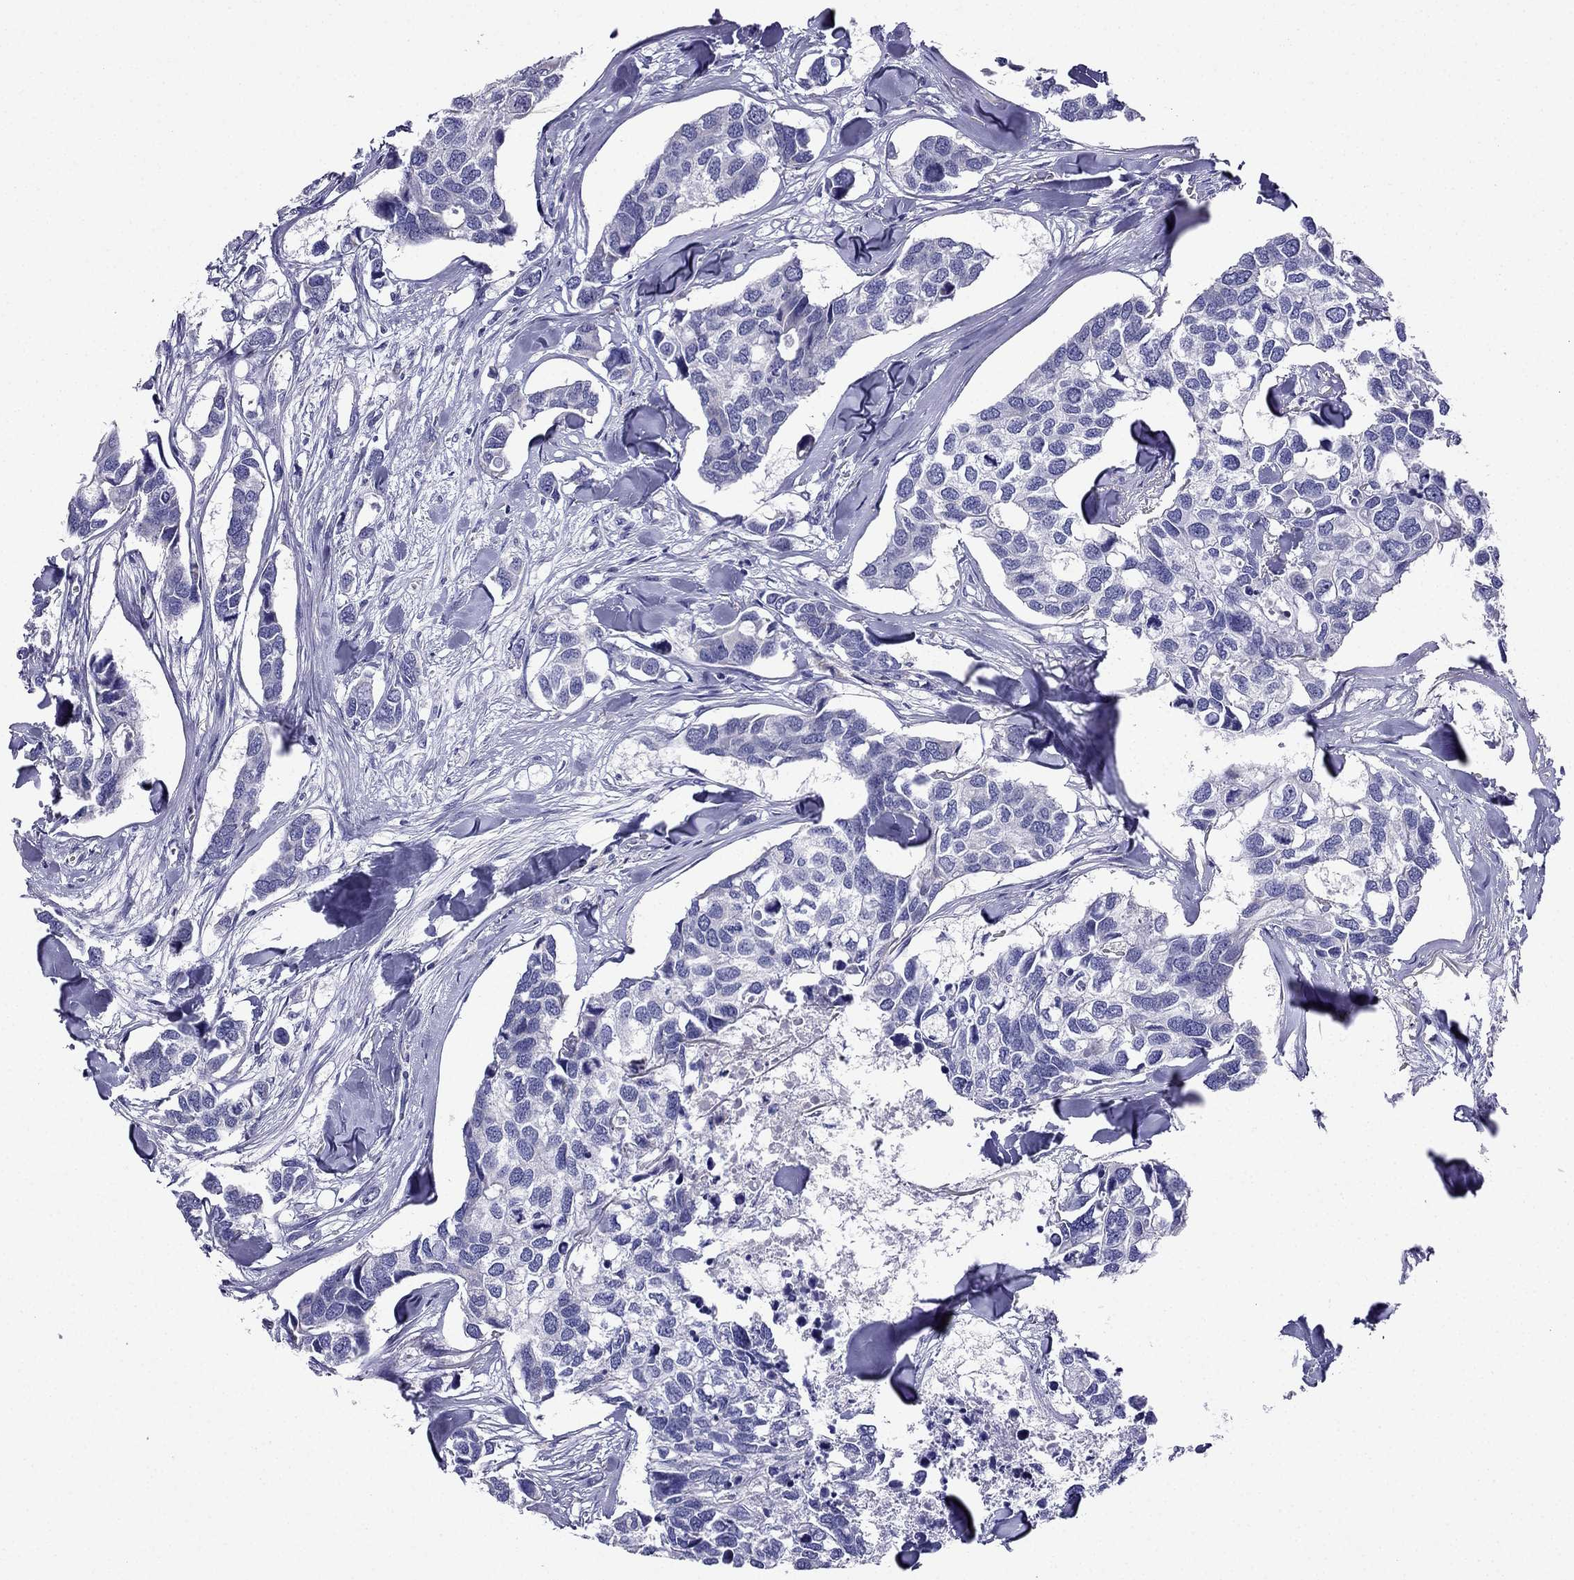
{"staining": {"intensity": "negative", "quantity": "none", "location": "none"}, "tissue": "breast cancer", "cell_type": "Tumor cells", "image_type": "cancer", "snomed": [{"axis": "morphology", "description": "Duct carcinoma"}, {"axis": "topography", "description": "Breast"}], "caption": "This is an immunohistochemistry (IHC) photomicrograph of human infiltrating ductal carcinoma (breast). There is no expression in tumor cells.", "gene": "KIF5A", "patient": {"sex": "female", "age": 83}}